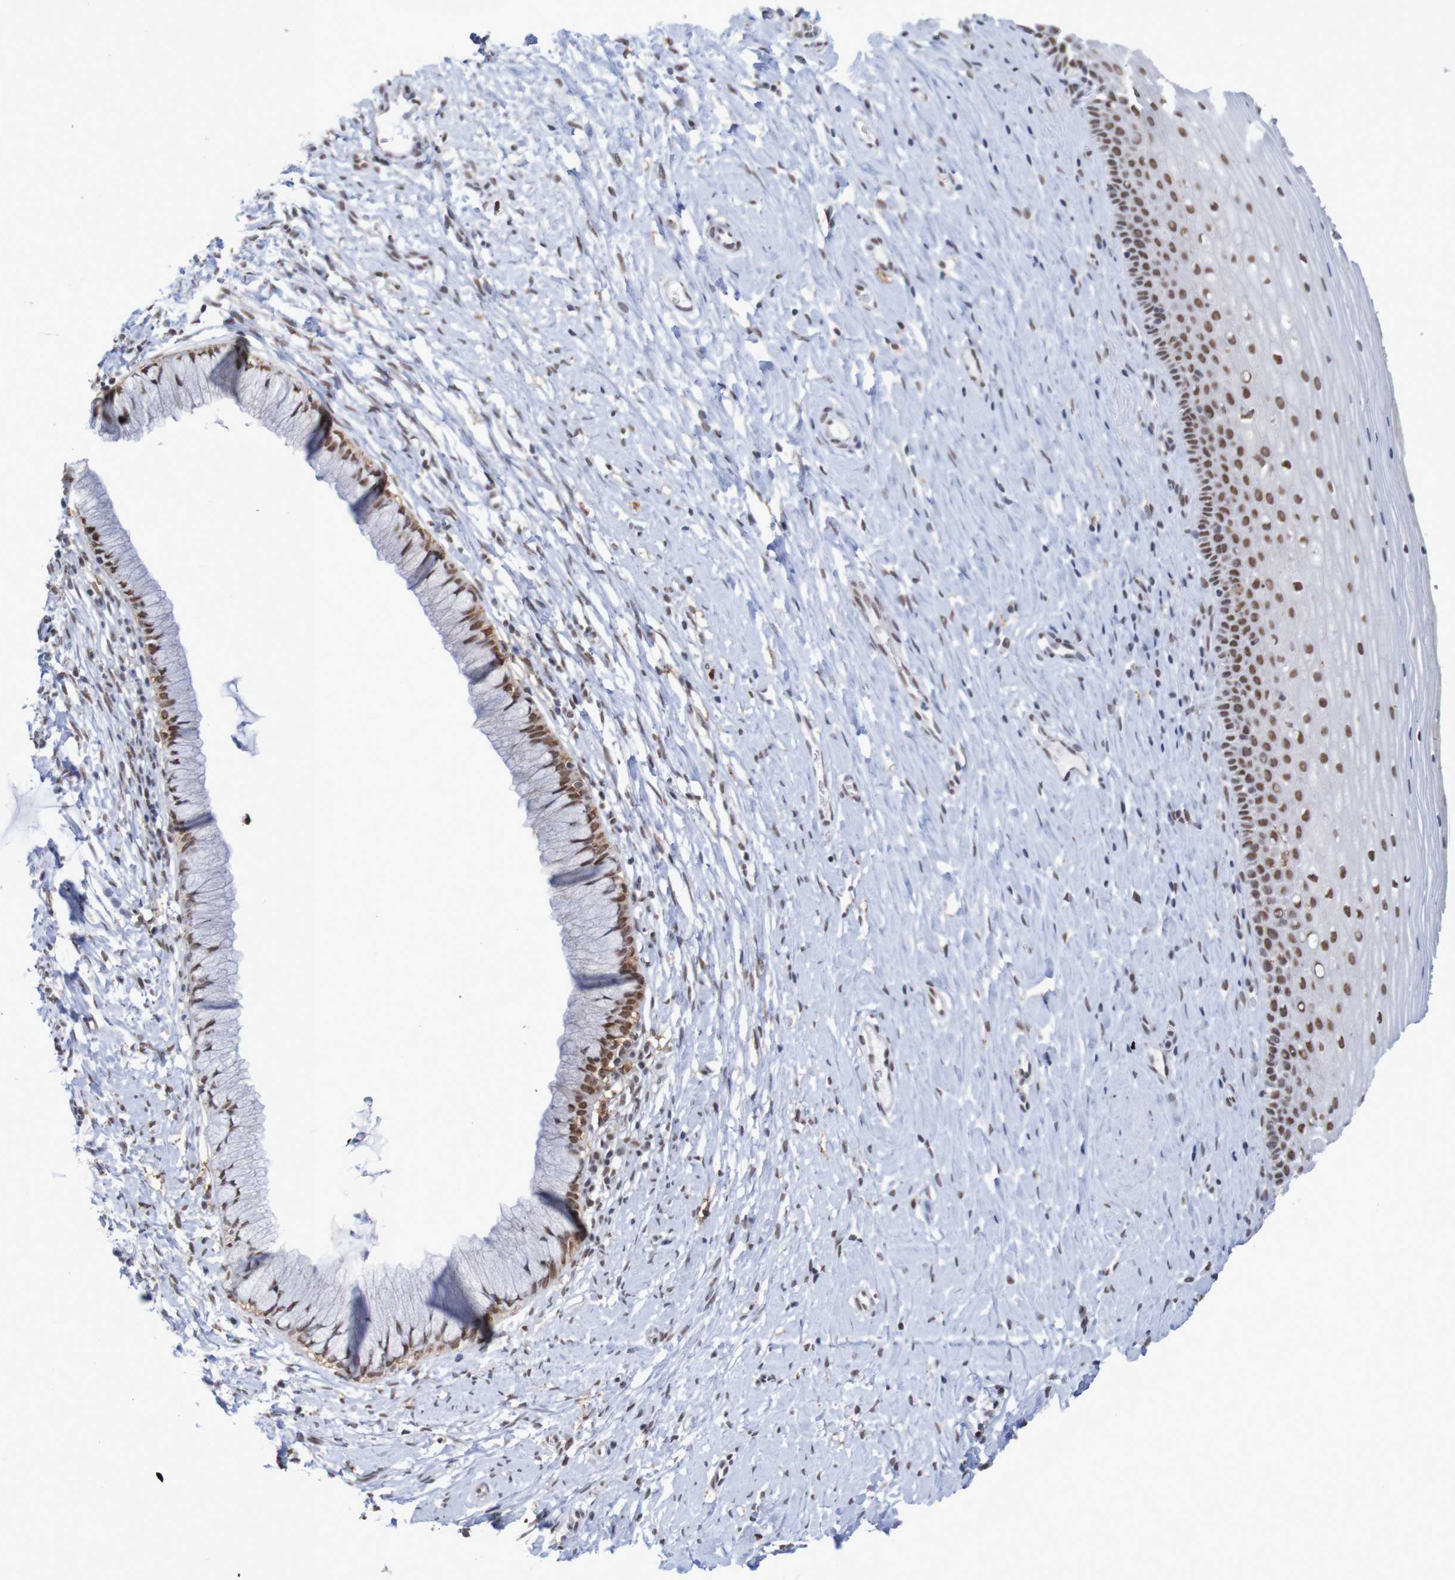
{"staining": {"intensity": "moderate", "quantity": ">75%", "location": "nuclear"}, "tissue": "cervix", "cell_type": "Glandular cells", "image_type": "normal", "snomed": [{"axis": "morphology", "description": "Normal tissue, NOS"}, {"axis": "topography", "description": "Cervix"}], "caption": "DAB immunohistochemical staining of benign human cervix demonstrates moderate nuclear protein staining in approximately >75% of glandular cells.", "gene": "MRTFB", "patient": {"sex": "female", "age": 39}}